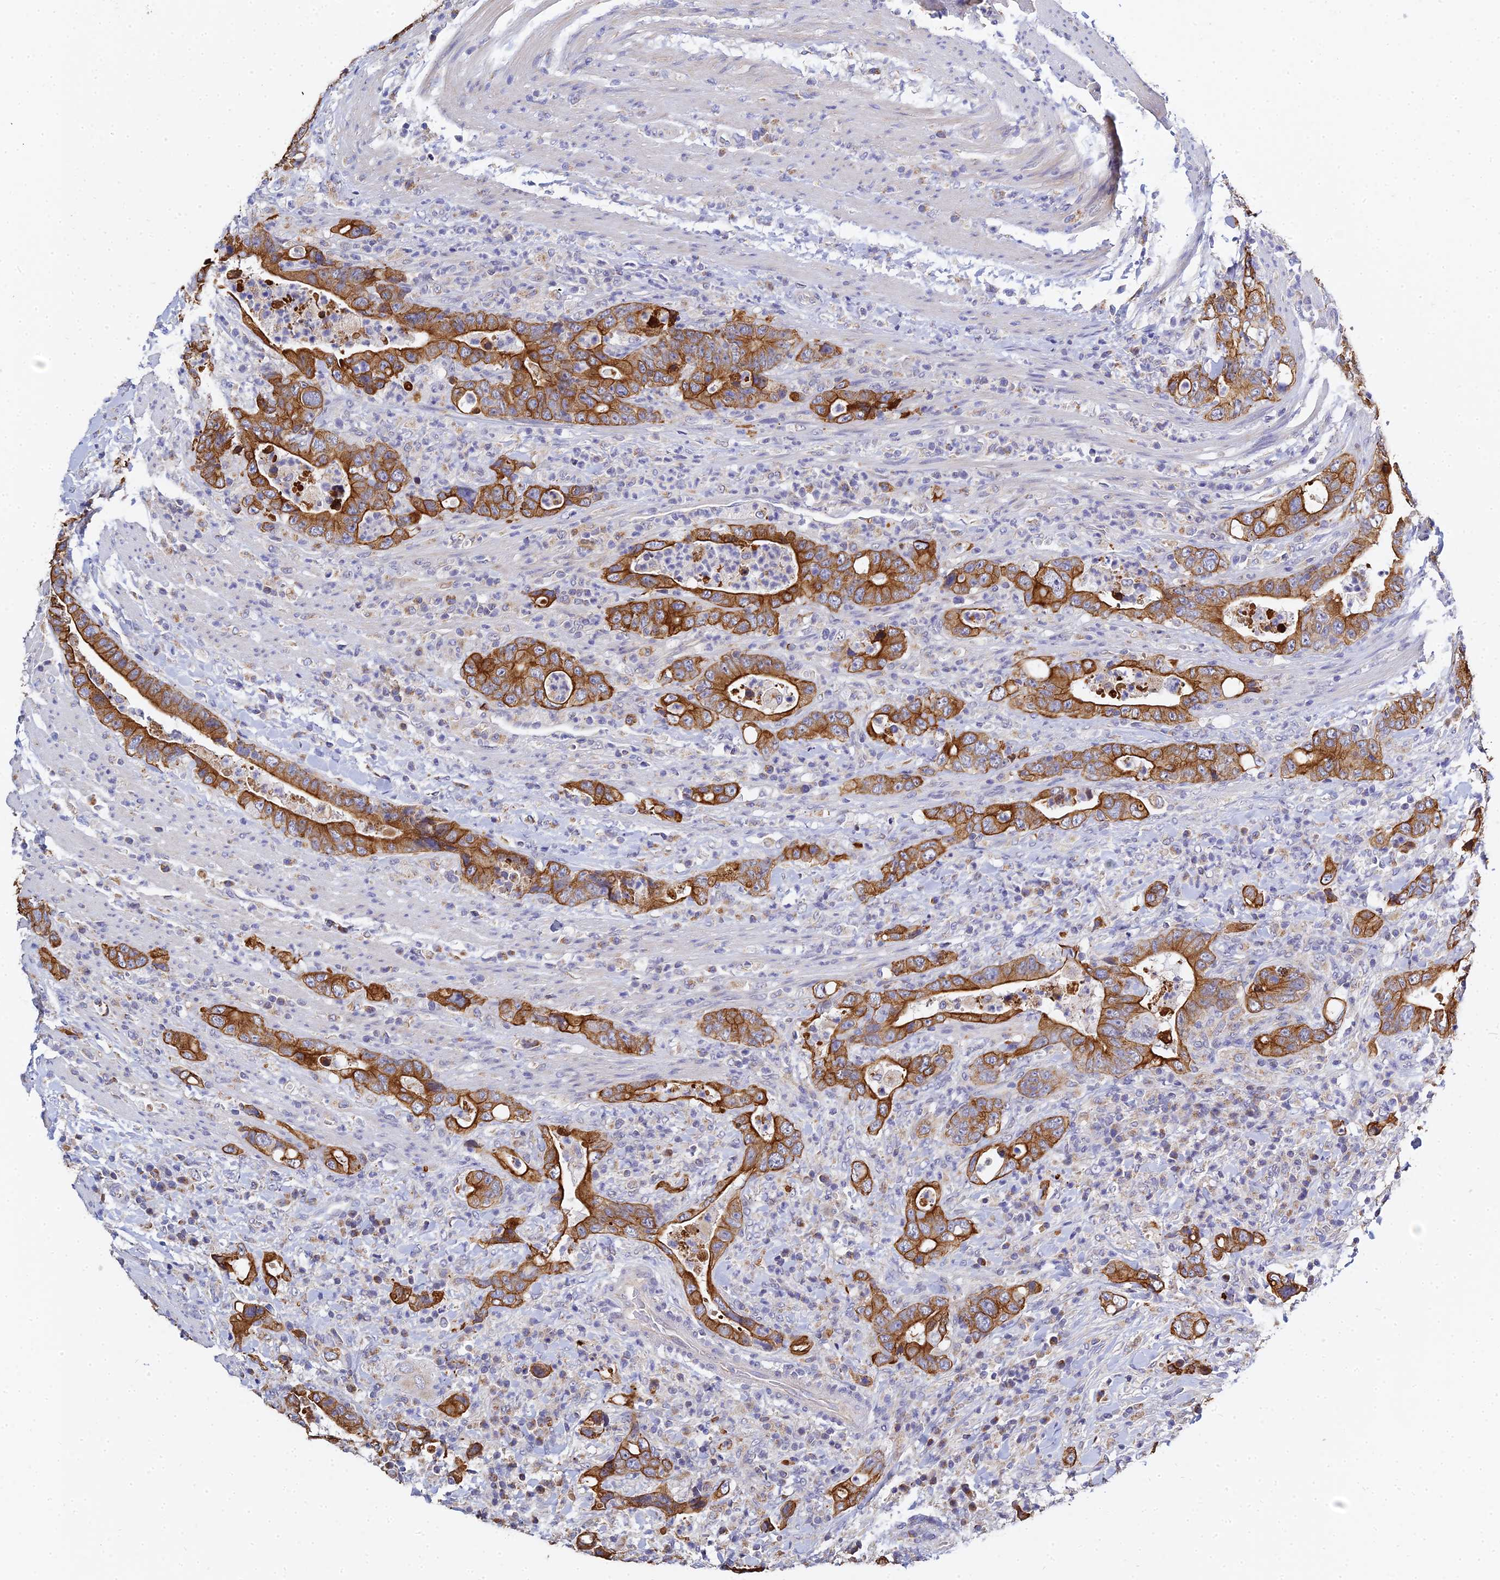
{"staining": {"intensity": "strong", "quantity": ">75%", "location": "cytoplasmic/membranous"}, "tissue": "colorectal cancer", "cell_type": "Tumor cells", "image_type": "cancer", "snomed": [{"axis": "morphology", "description": "Adenocarcinoma, NOS"}, {"axis": "topography", "description": "Colon"}], "caption": "A high-resolution micrograph shows immunohistochemistry (IHC) staining of adenocarcinoma (colorectal), which exhibits strong cytoplasmic/membranous expression in approximately >75% of tumor cells. The protein is shown in brown color, while the nuclei are stained blue.", "gene": "ZXDA", "patient": {"sex": "female", "age": 75}}